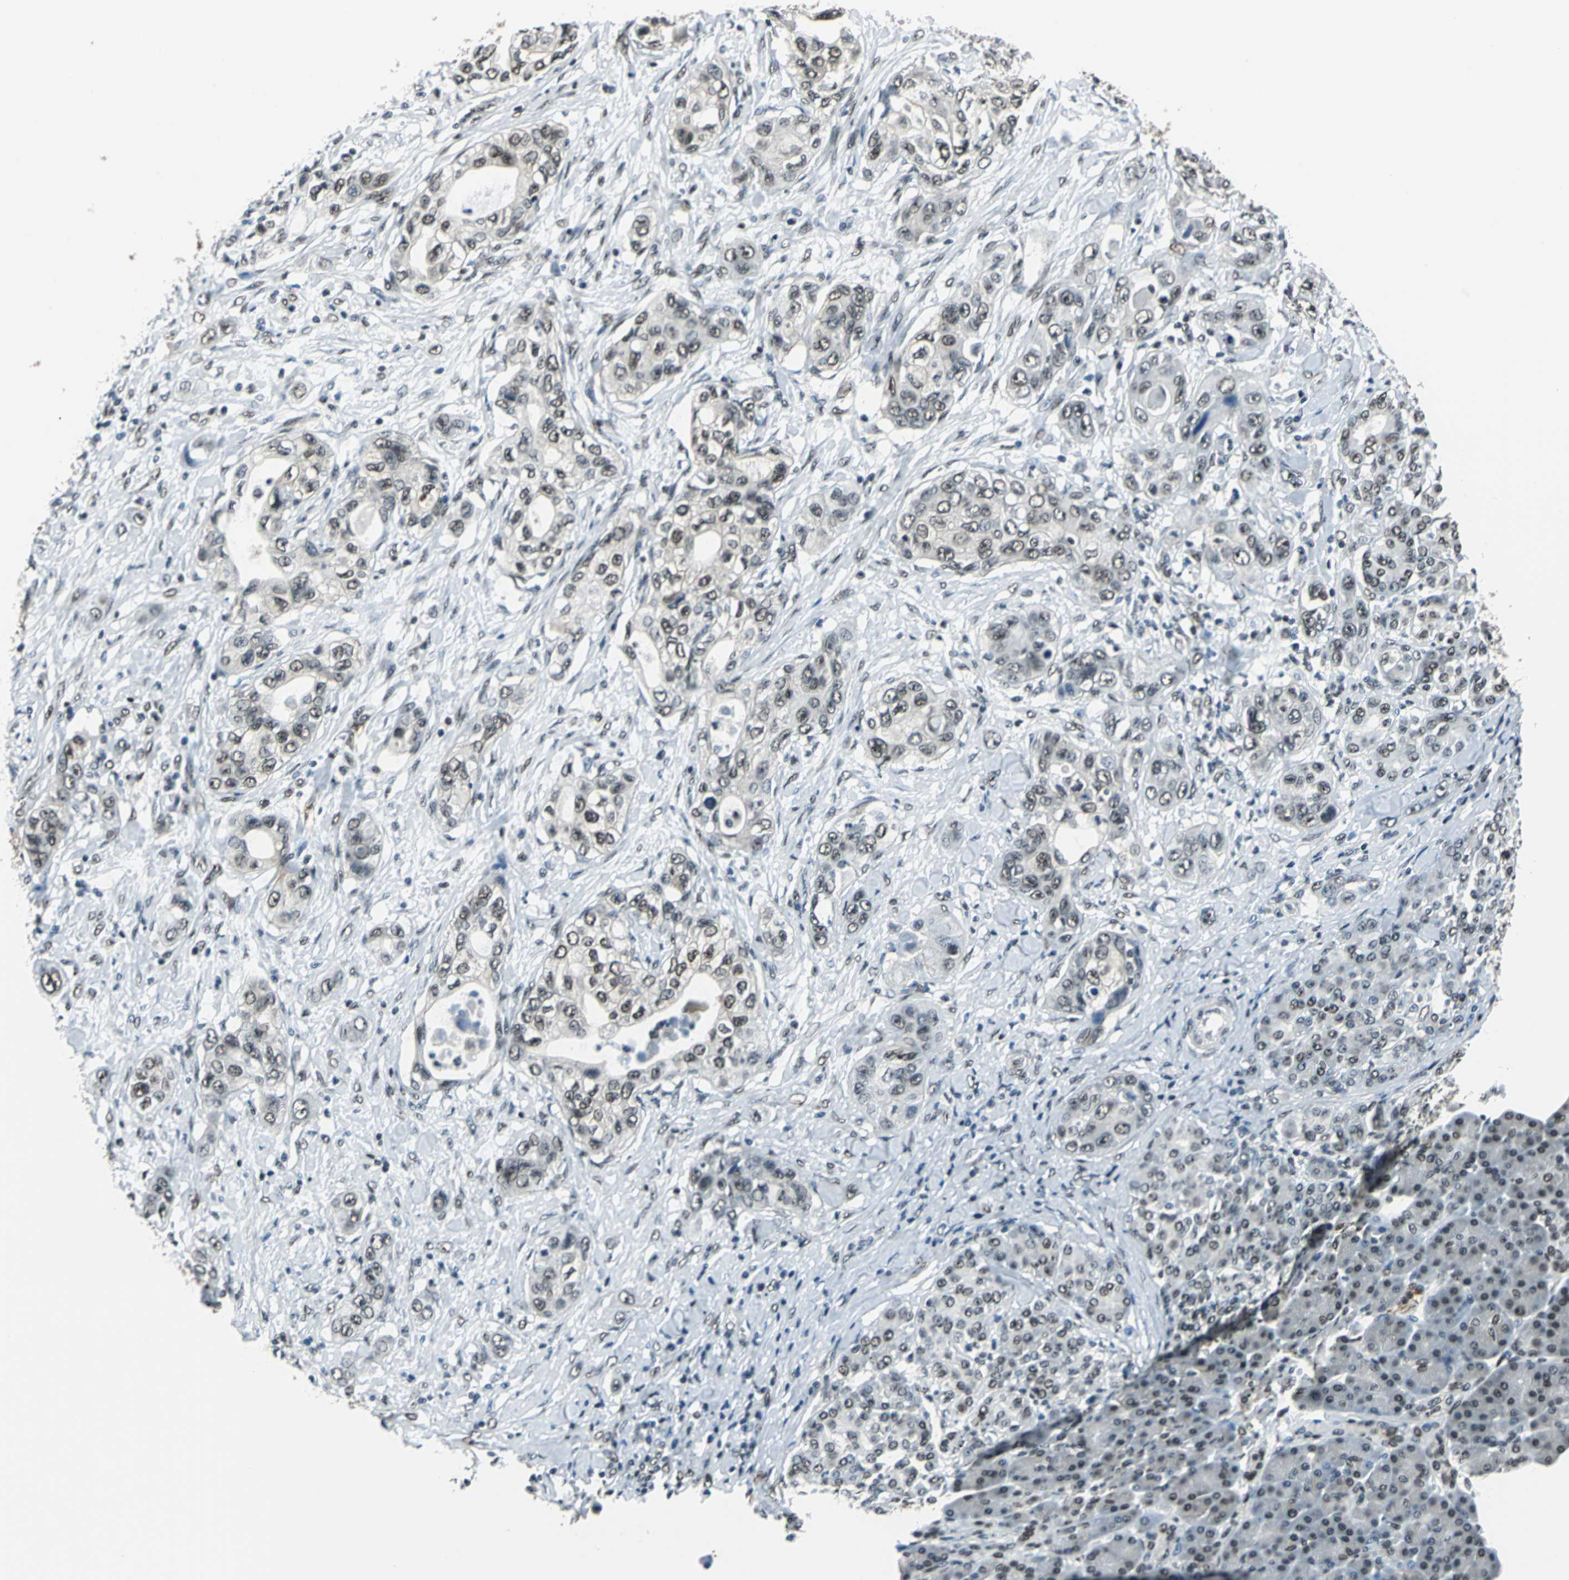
{"staining": {"intensity": "moderate", "quantity": ">75%", "location": "nuclear"}, "tissue": "pancreatic cancer", "cell_type": "Tumor cells", "image_type": "cancer", "snomed": [{"axis": "morphology", "description": "Adenocarcinoma, NOS"}, {"axis": "topography", "description": "Pancreas"}], "caption": "Protein staining of pancreatic adenocarcinoma tissue displays moderate nuclear expression in about >75% of tumor cells.", "gene": "RBM14", "patient": {"sex": "female", "age": 70}}